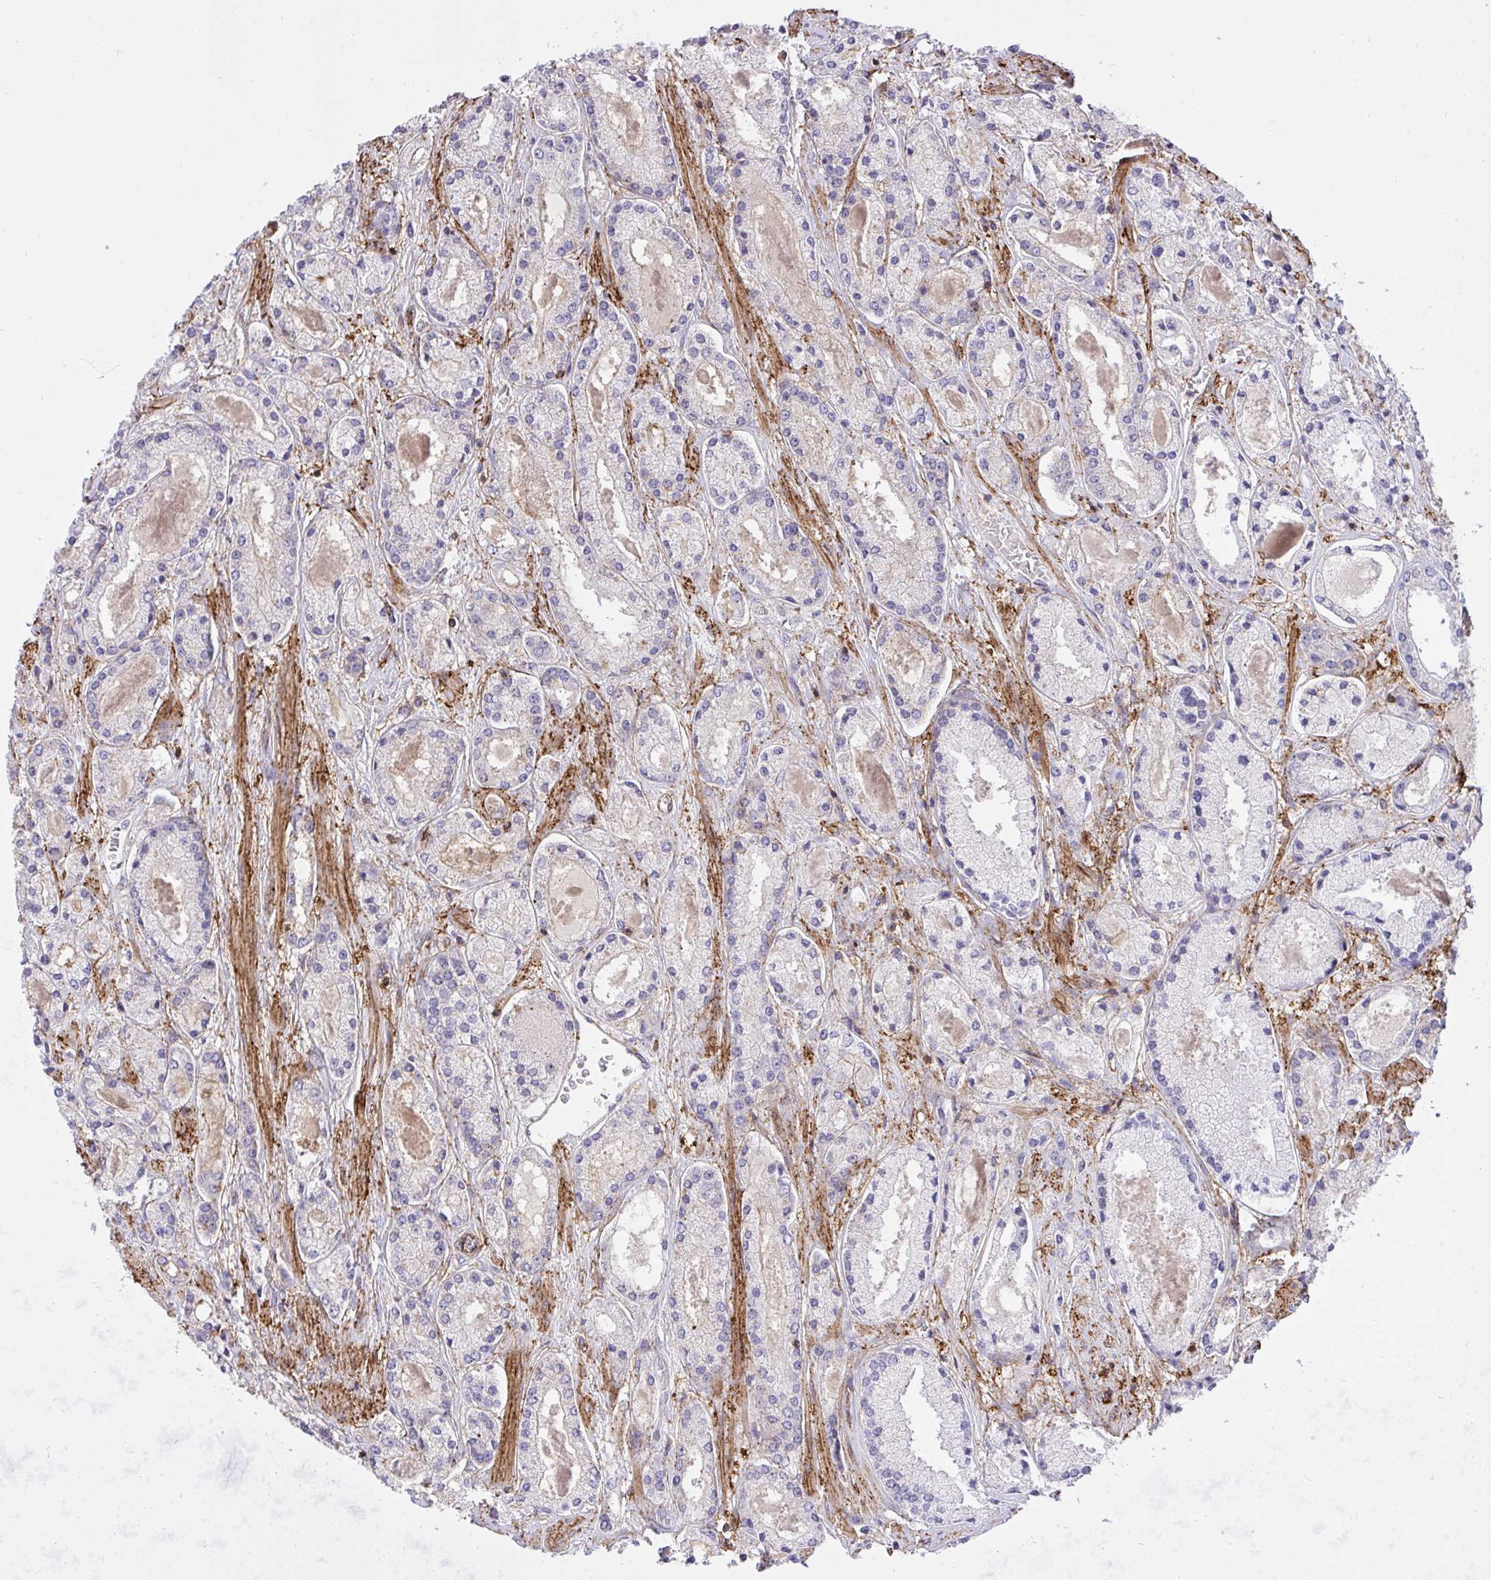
{"staining": {"intensity": "weak", "quantity": "<25%", "location": "cytoplasmic/membranous"}, "tissue": "prostate cancer", "cell_type": "Tumor cells", "image_type": "cancer", "snomed": [{"axis": "morphology", "description": "Adenocarcinoma, High grade"}, {"axis": "topography", "description": "Prostate"}], "caption": "IHC of human adenocarcinoma (high-grade) (prostate) exhibits no expression in tumor cells. Brightfield microscopy of immunohistochemistry (IHC) stained with DAB (brown) and hematoxylin (blue), captured at high magnification.", "gene": "ERI1", "patient": {"sex": "male", "age": 67}}